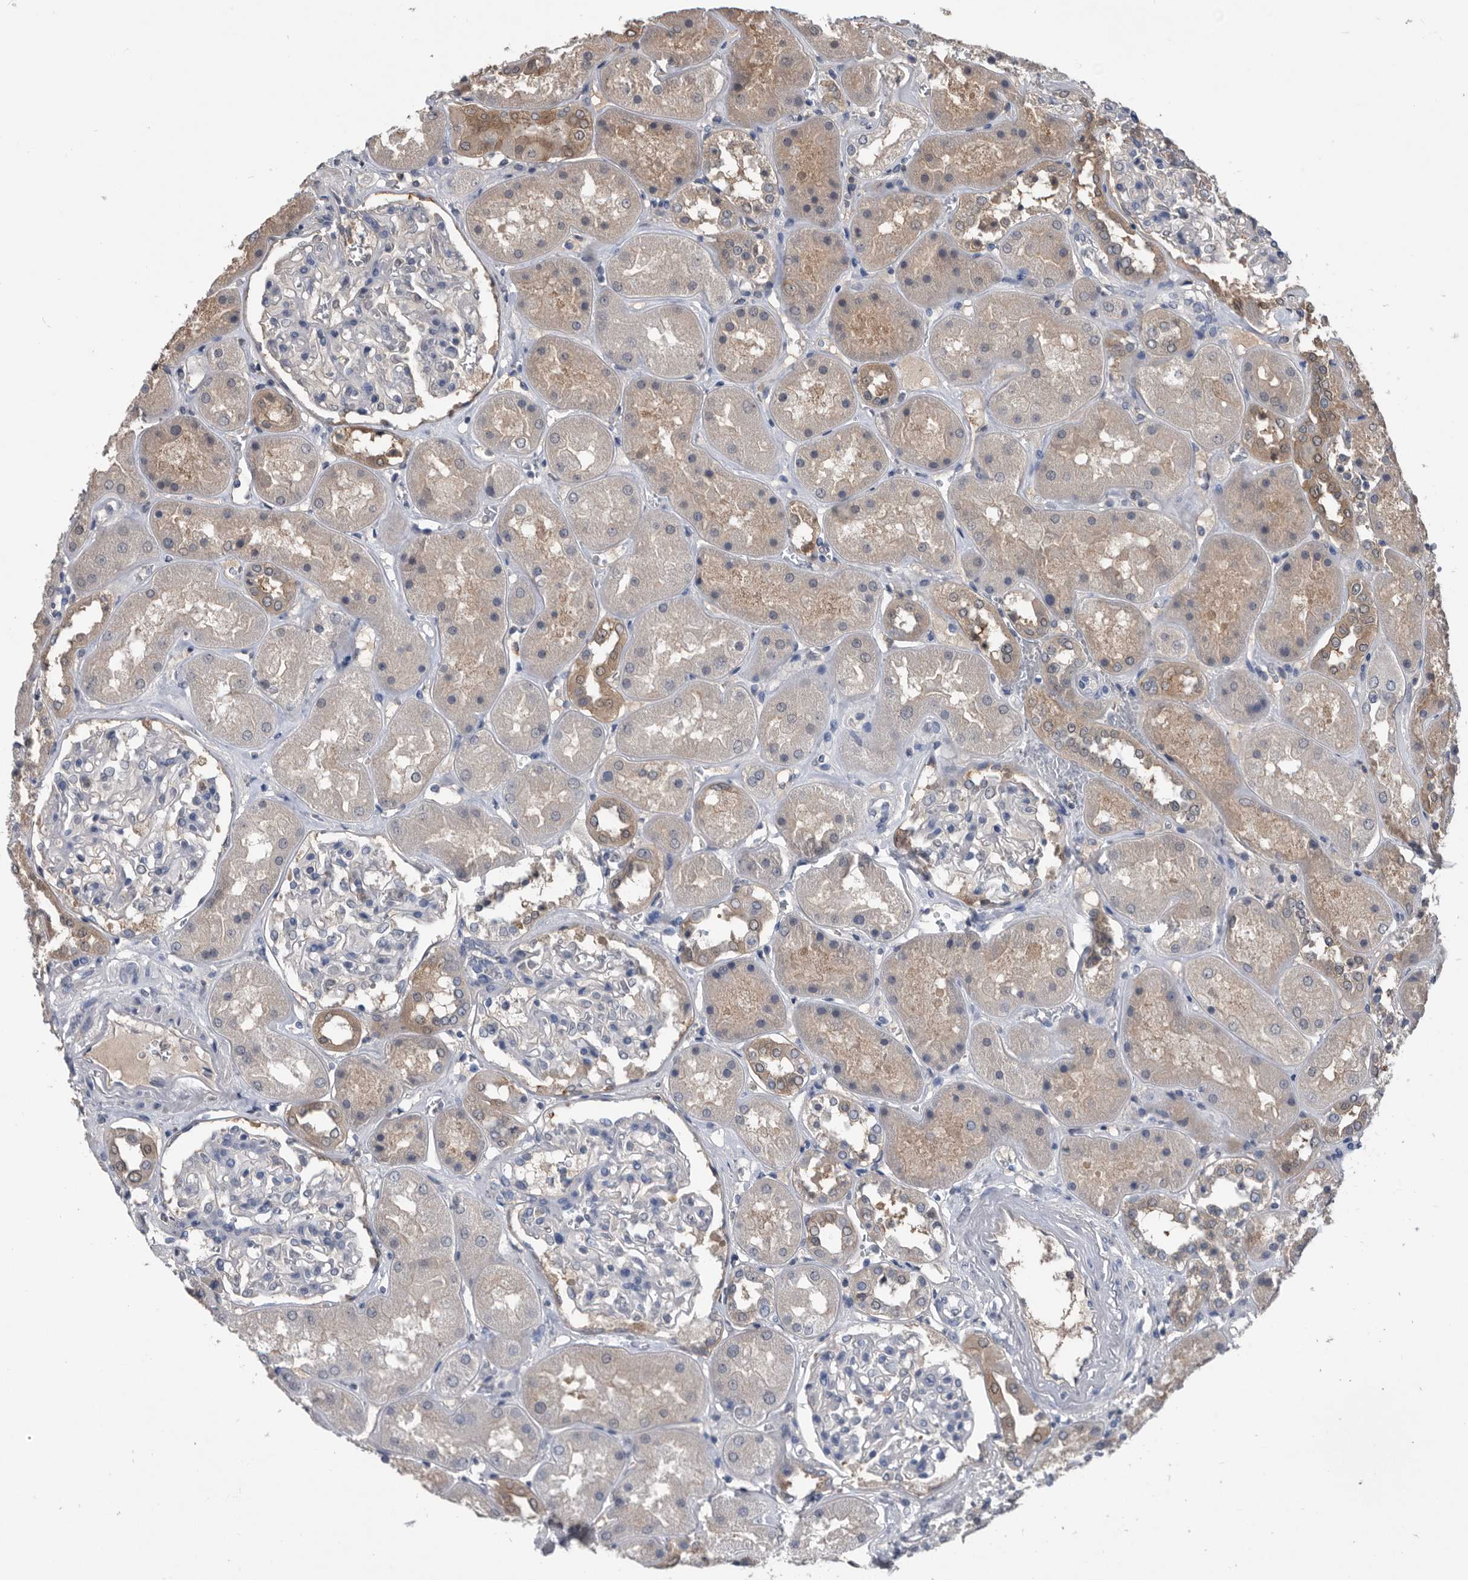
{"staining": {"intensity": "negative", "quantity": "none", "location": "none"}, "tissue": "kidney", "cell_type": "Cells in glomeruli", "image_type": "normal", "snomed": [{"axis": "morphology", "description": "Normal tissue, NOS"}, {"axis": "topography", "description": "Kidney"}], "caption": "DAB (3,3'-diaminobenzidine) immunohistochemical staining of benign human kidney reveals no significant expression in cells in glomeruli. The staining is performed using DAB (3,3'-diaminobenzidine) brown chromogen with nuclei counter-stained in using hematoxylin.", "gene": "PDXK", "patient": {"sex": "male", "age": 70}}